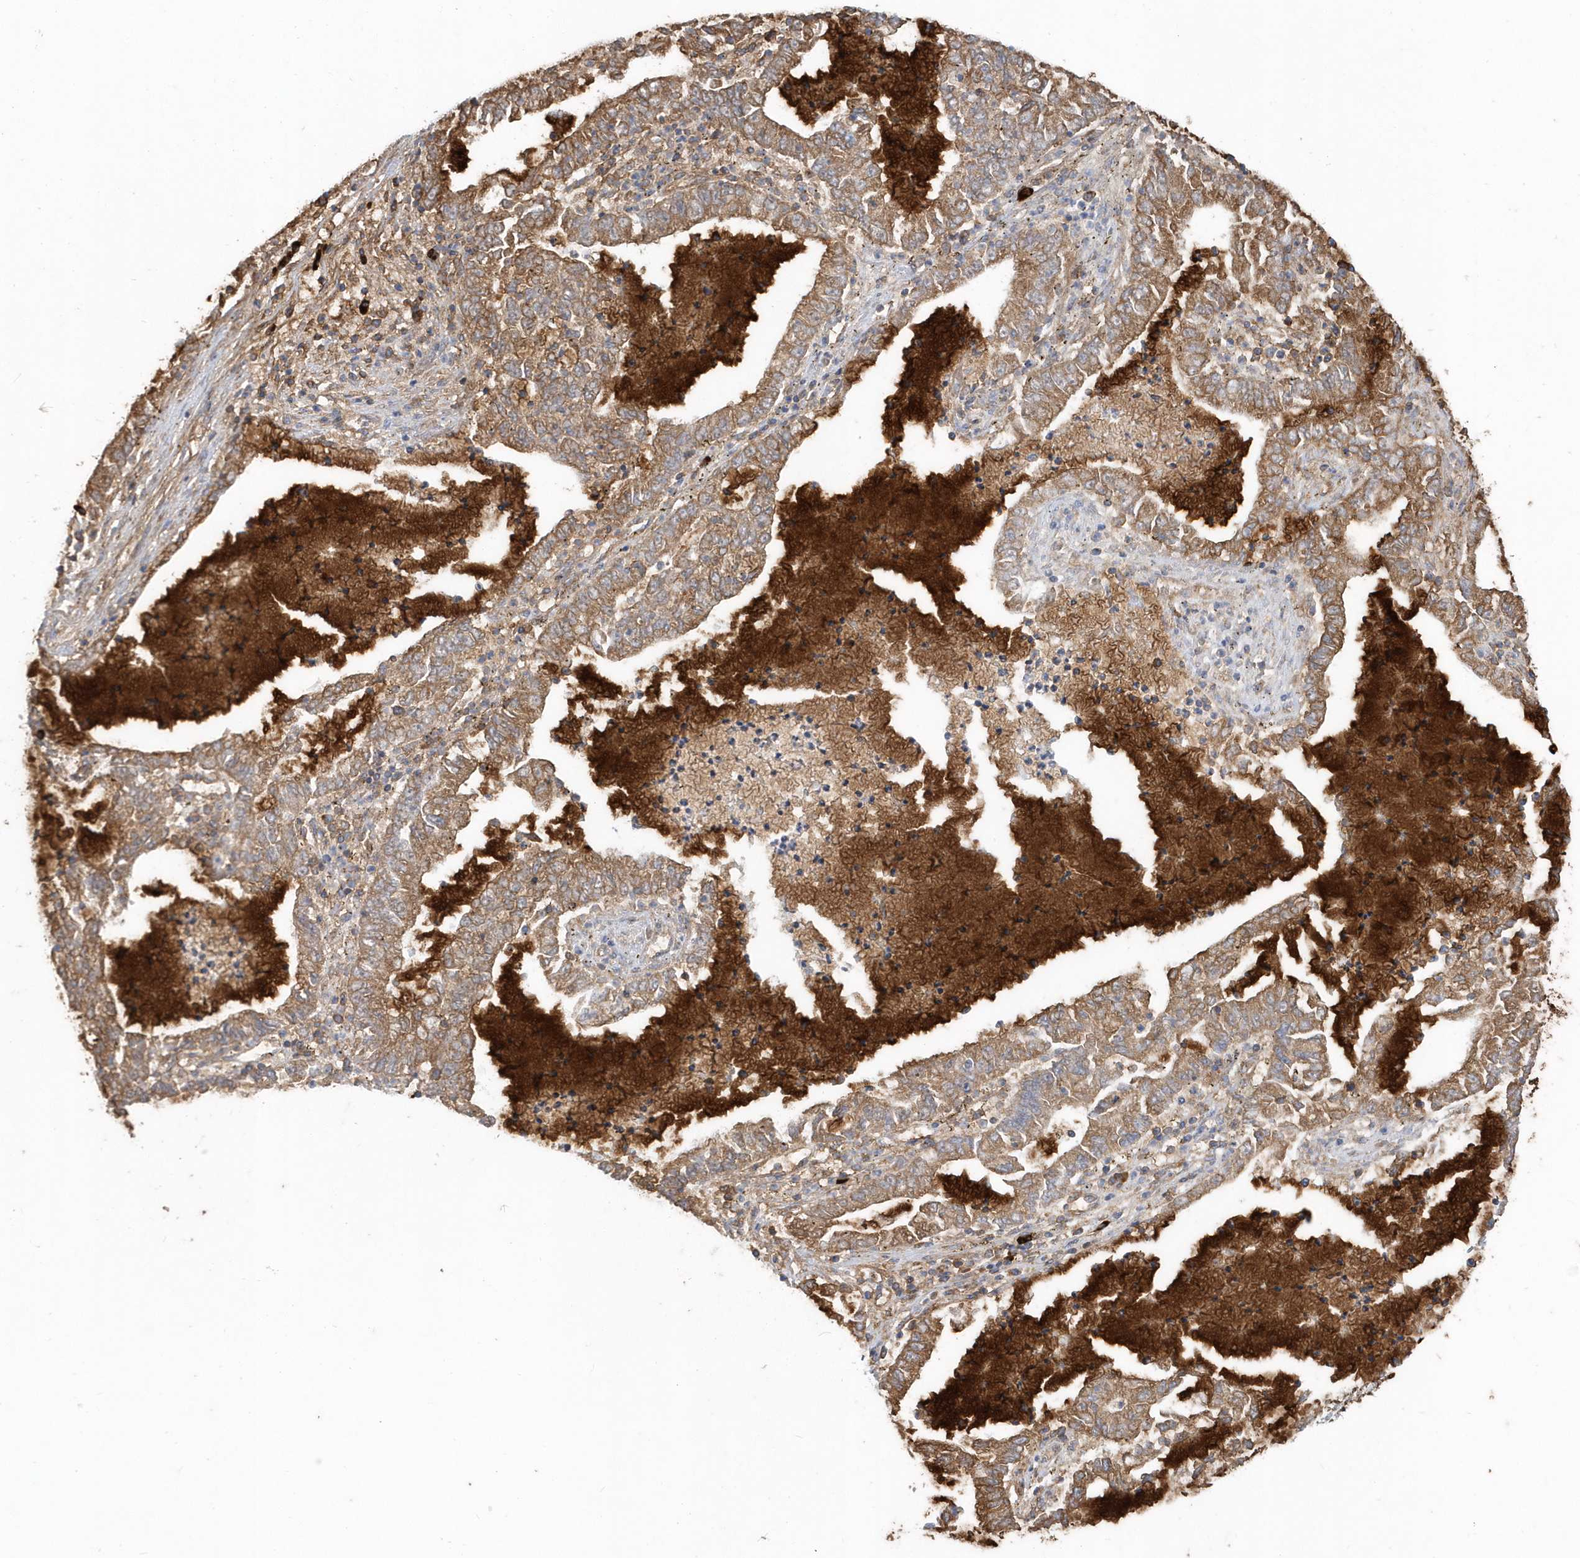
{"staining": {"intensity": "moderate", "quantity": ">75%", "location": "cytoplasmic/membranous"}, "tissue": "lung cancer", "cell_type": "Tumor cells", "image_type": "cancer", "snomed": [{"axis": "morphology", "description": "Adenocarcinoma, NOS"}, {"axis": "topography", "description": "Lung"}], "caption": "This photomicrograph shows immunohistochemistry (IHC) staining of human lung cancer, with medium moderate cytoplasmic/membranous expression in approximately >75% of tumor cells.", "gene": "JCHAIN", "patient": {"sex": "female", "age": 51}}